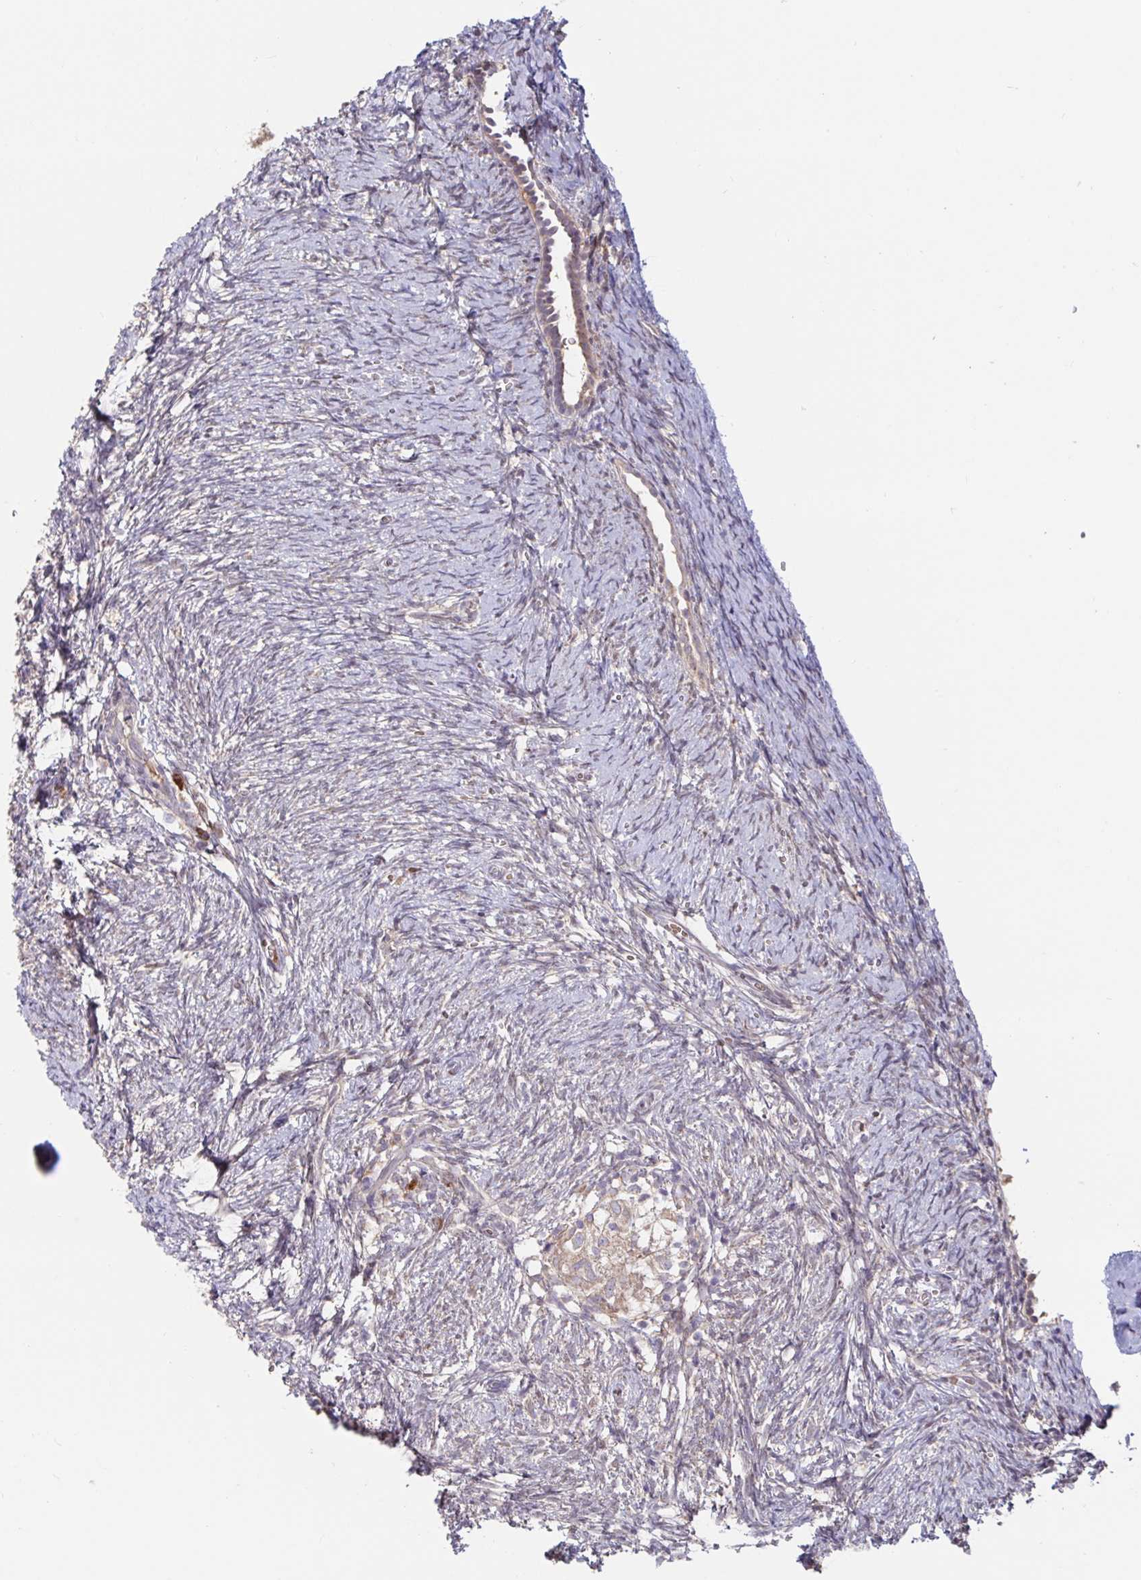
{"staining": {"intensity": "weak", "quantity": "25%-75%", "location": "cytoplasmic/membranous"}, "tissue": "ovary", "cell_type": "Ovarian stroma cells", "image_type": "normal", "snomed": [{"axis": "morphology", "description": "Normal tissue, NOS"}, {"axis": "topography", "description": "Ovary"}], "caption": "Ovary was stained to show a protein in brown. There is low levels of weak cytoplasmic/membranous expression in about 25%-75% of ovarian stroma cells. Immunohistochemistry stains the protein of interest in brown and the nuclei are stained blue.", "gene": "LARP1", "patient": {"sex": "female", "age": 41}}